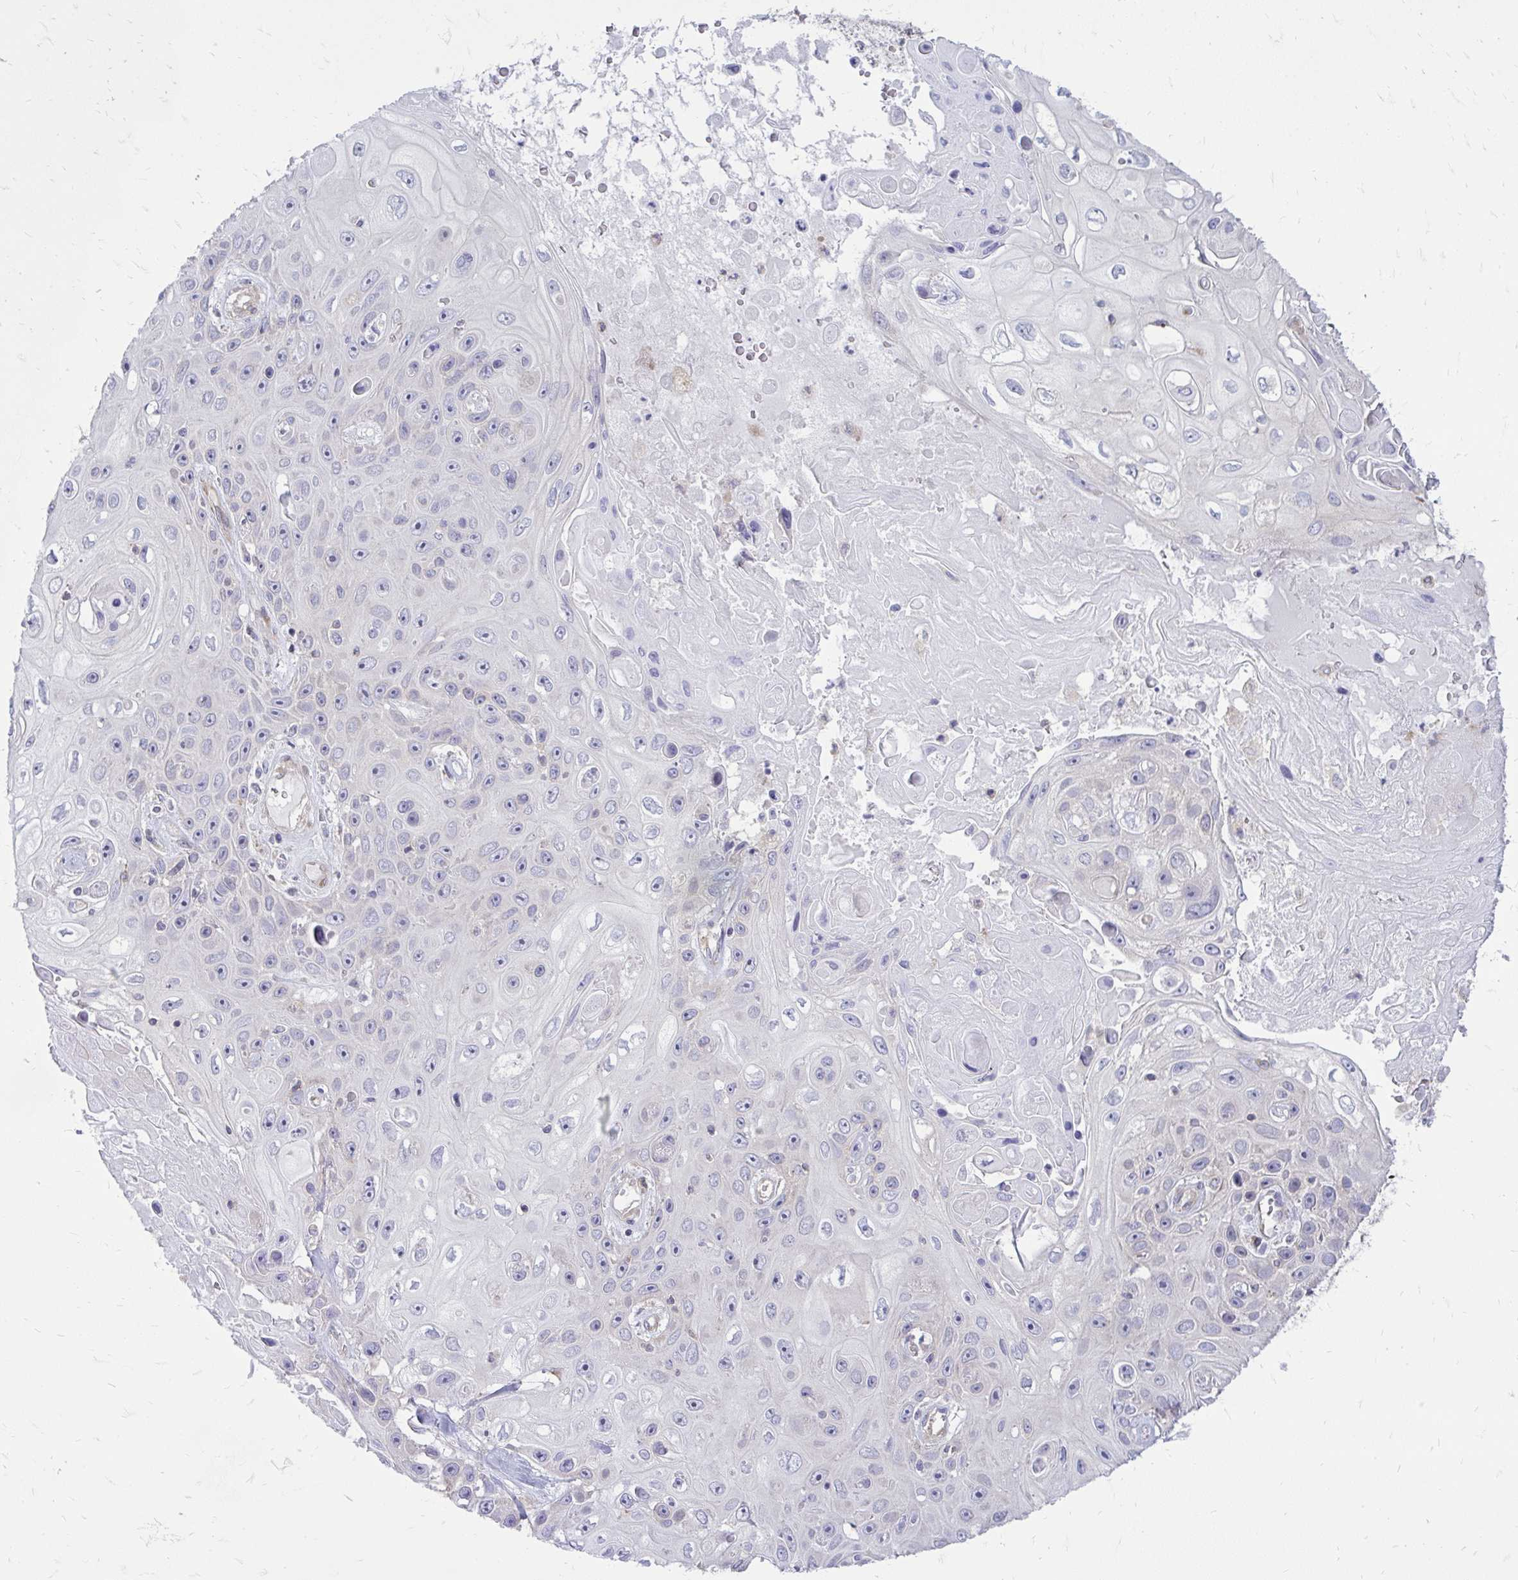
{"staining": {"intensity": "negative", "quantity": "none", "location": "none"}, "tissue": "skin cancer", "cell_type": "Tumor cells", "image_type": "cancer", "snomed": [{"axis": "morphology", "description": "Squamous cell carcinoma, NOS"}, {"axis": "topography", "description": "Skin"}], "caption": "Immunohistochemistry of squamous cell carcinoma (skin) exhibits no expression in tumor cells. Brightfield microscopy of IHC stained with DAB (brown) and hematoxylin (blue), captured at high magnification.", "gene": "ASAP1", "patient": {"sex": "male", "age": 82}}